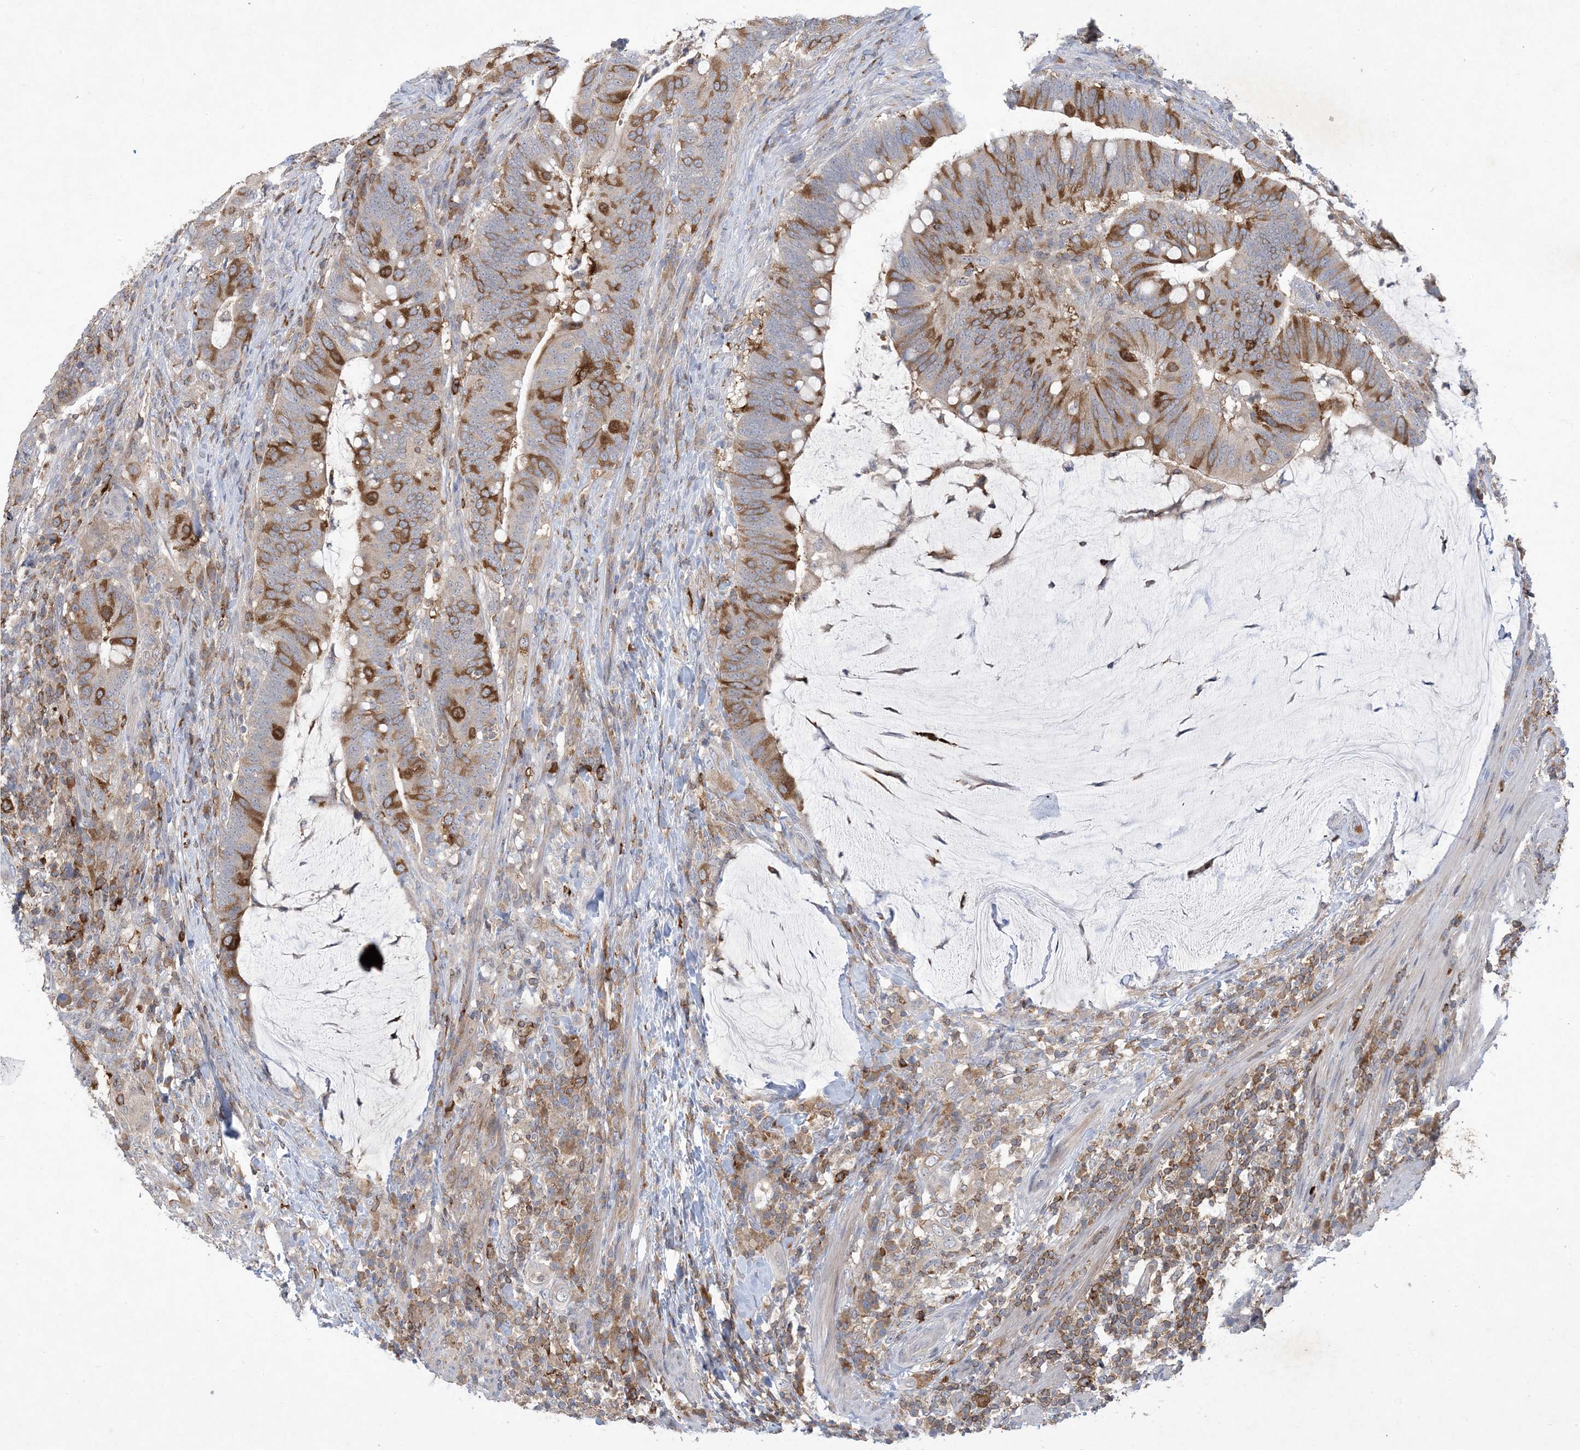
{"staining": {"intensity": "moderate", "quantity": "25%-75%", "location": "cytoplasmic/membranous"}, "tissue": "colorectal cancer", "cell_type": "Tumor cells", "image_type": "cancer", "snomed": [{"axis": "morphology", "description": "Adenocarcinoma, NOS"}, {"axis": "topography", "description": "Colon"}], "caption": "Protein analysis of colorectal cancer (adenocarcinoma) tissue demonstrates moderate cytoplasmic/membranous expression in about 25%-75% of tumor cells.", "gene": "AOC1", "patient": {"sex": "female", "age": 66}}